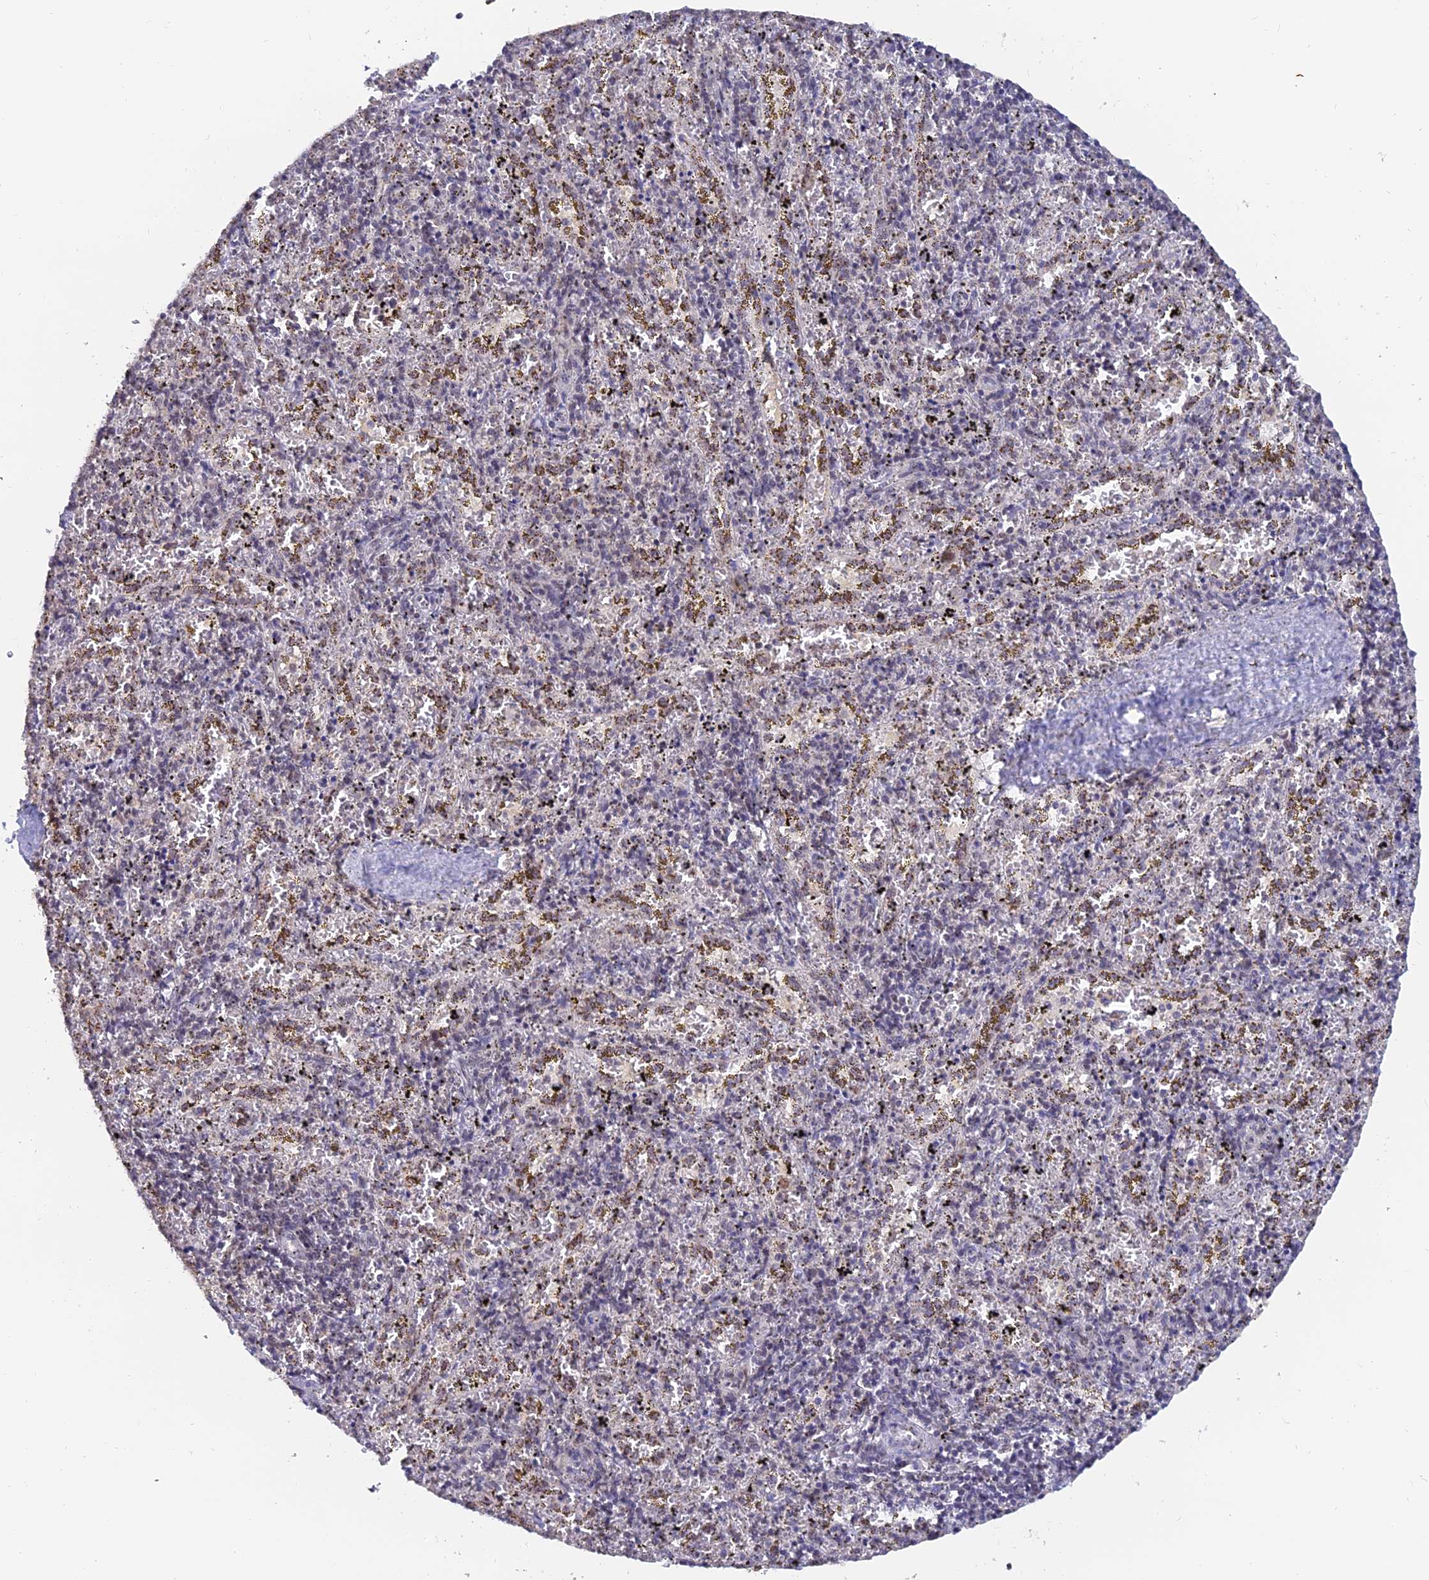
{"staining": {"intensity": "weak", "quantity": "<25%", "location": "nuclear"}, "tissue": "spleen", "cell_type": "Cells in red pulp", "image_type": "normal", "snomed": [{"axis": "morphology", "description": "Normal tissue, NOS"}, {"axis": "topography", "description": "Spleen"}], "caption": "A histopathology image of spleen stained for a protein shows no brown staining in cells in red pulp. (DAB (3,3'-diaminobenzidine) immunohistochemistry (IHC) with hematoxylin counter stain).", "gene": "THOC3", "patient": {"sex": "male", "age": 11}}